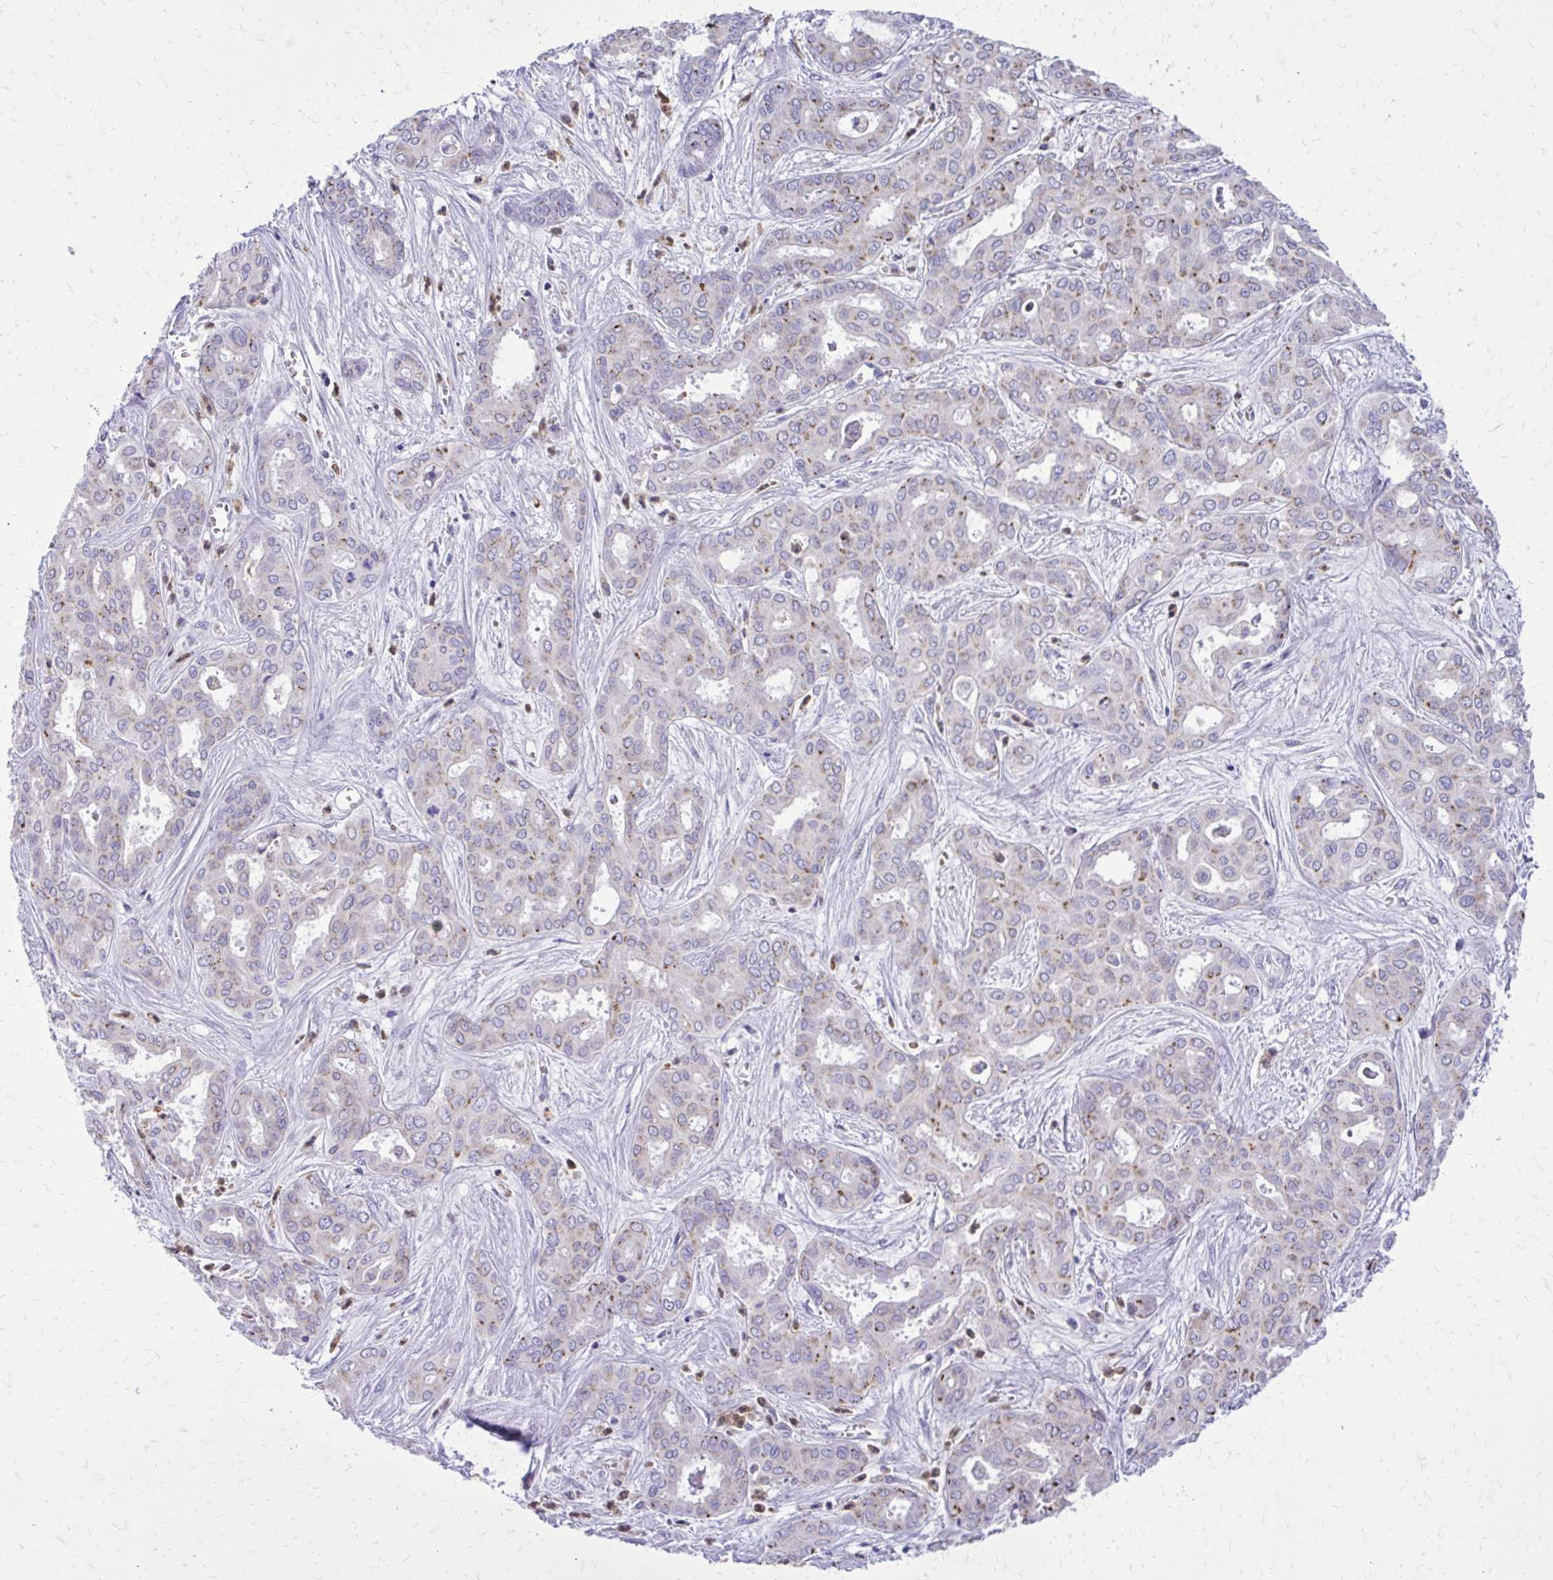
{"staining": {"intensity": "moderate", "quantity": "<25%", "location": "cytoplasmic/membranous"}, "tissue": "liver cancer", "cell_type": "Tumor cells", "image_type": "cancer", "snomed": [{"axis": "morphology", "description": "Cholangiocarcinoma"}, {"axis": "topography", "description": "Liver"}], "caption": "DAB (3,3'-diaminobenzidine) immunohistochemical staining of human liver cancer exhibits moderate cytoplasmic/membranous protein staining in approximately <25% of tumor cells. (IHC, brightfield microscopy, high magnification).", "gene": "CAT", "patient": {"sex": "female", "age": 64}}